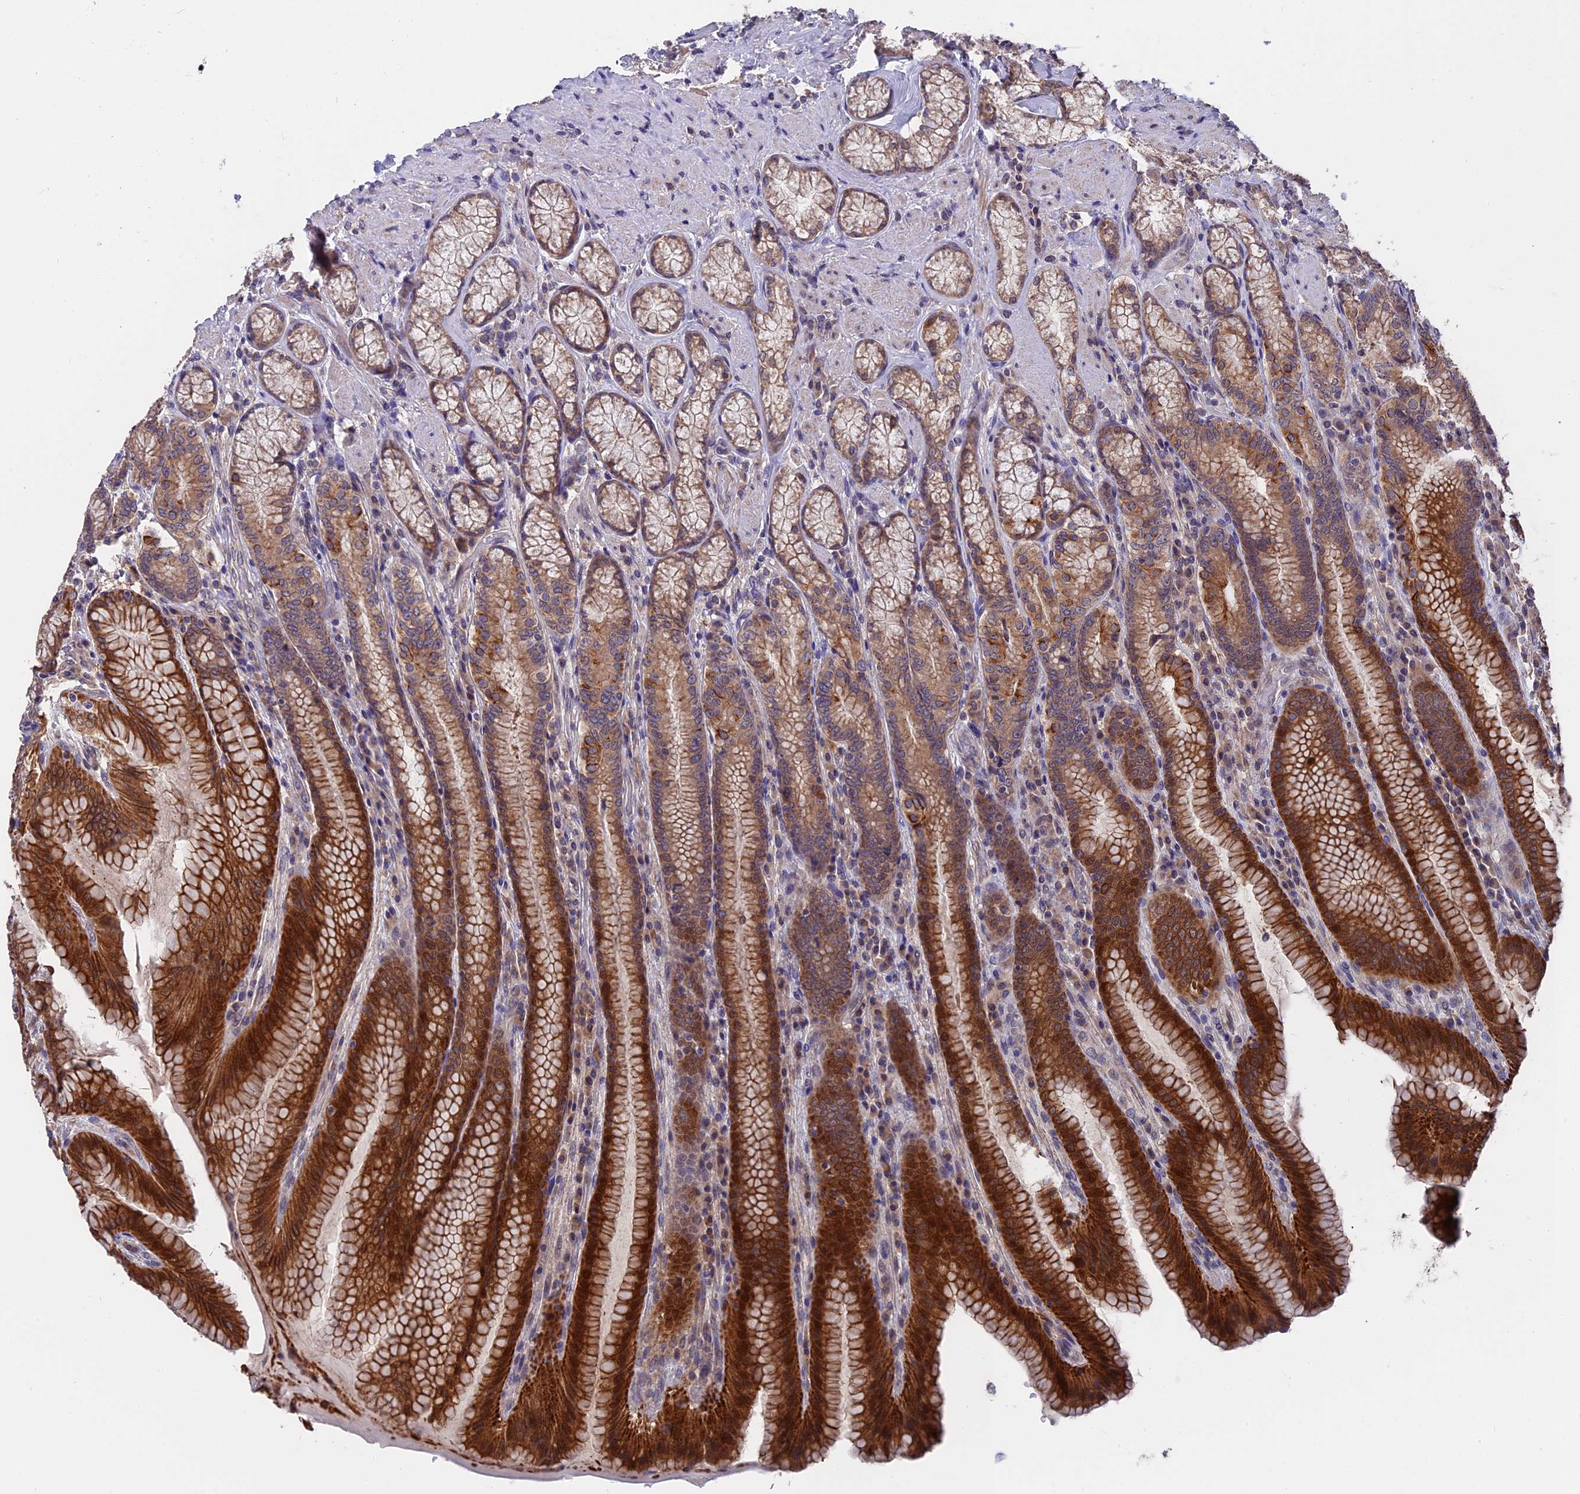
{"staining": {"intensity": "strong", "quantity": ">75%", "location": "cytoplasmic/membranous"}, "tissue": "stomach", "cell_type": "Glandular cells", "image_type": "normal", "snomed": [{"axis": "morphology", "description": "Normal tissue, NOS"}, {"axis": "topography", "description": "Stomach, upper"}, {"axis": "topography", "description": "Stomach, lower"}], "caption": "Immunohistochemical staining of benign stomach exhibits strong cytoplasmic/membranous protein positivity in about >75% of glandular cells. The protein is shown in brown color, while the nuclei are stained blue.", "gene": "ZCCHC2", "patient": {"sex": "female", "age": 76}}